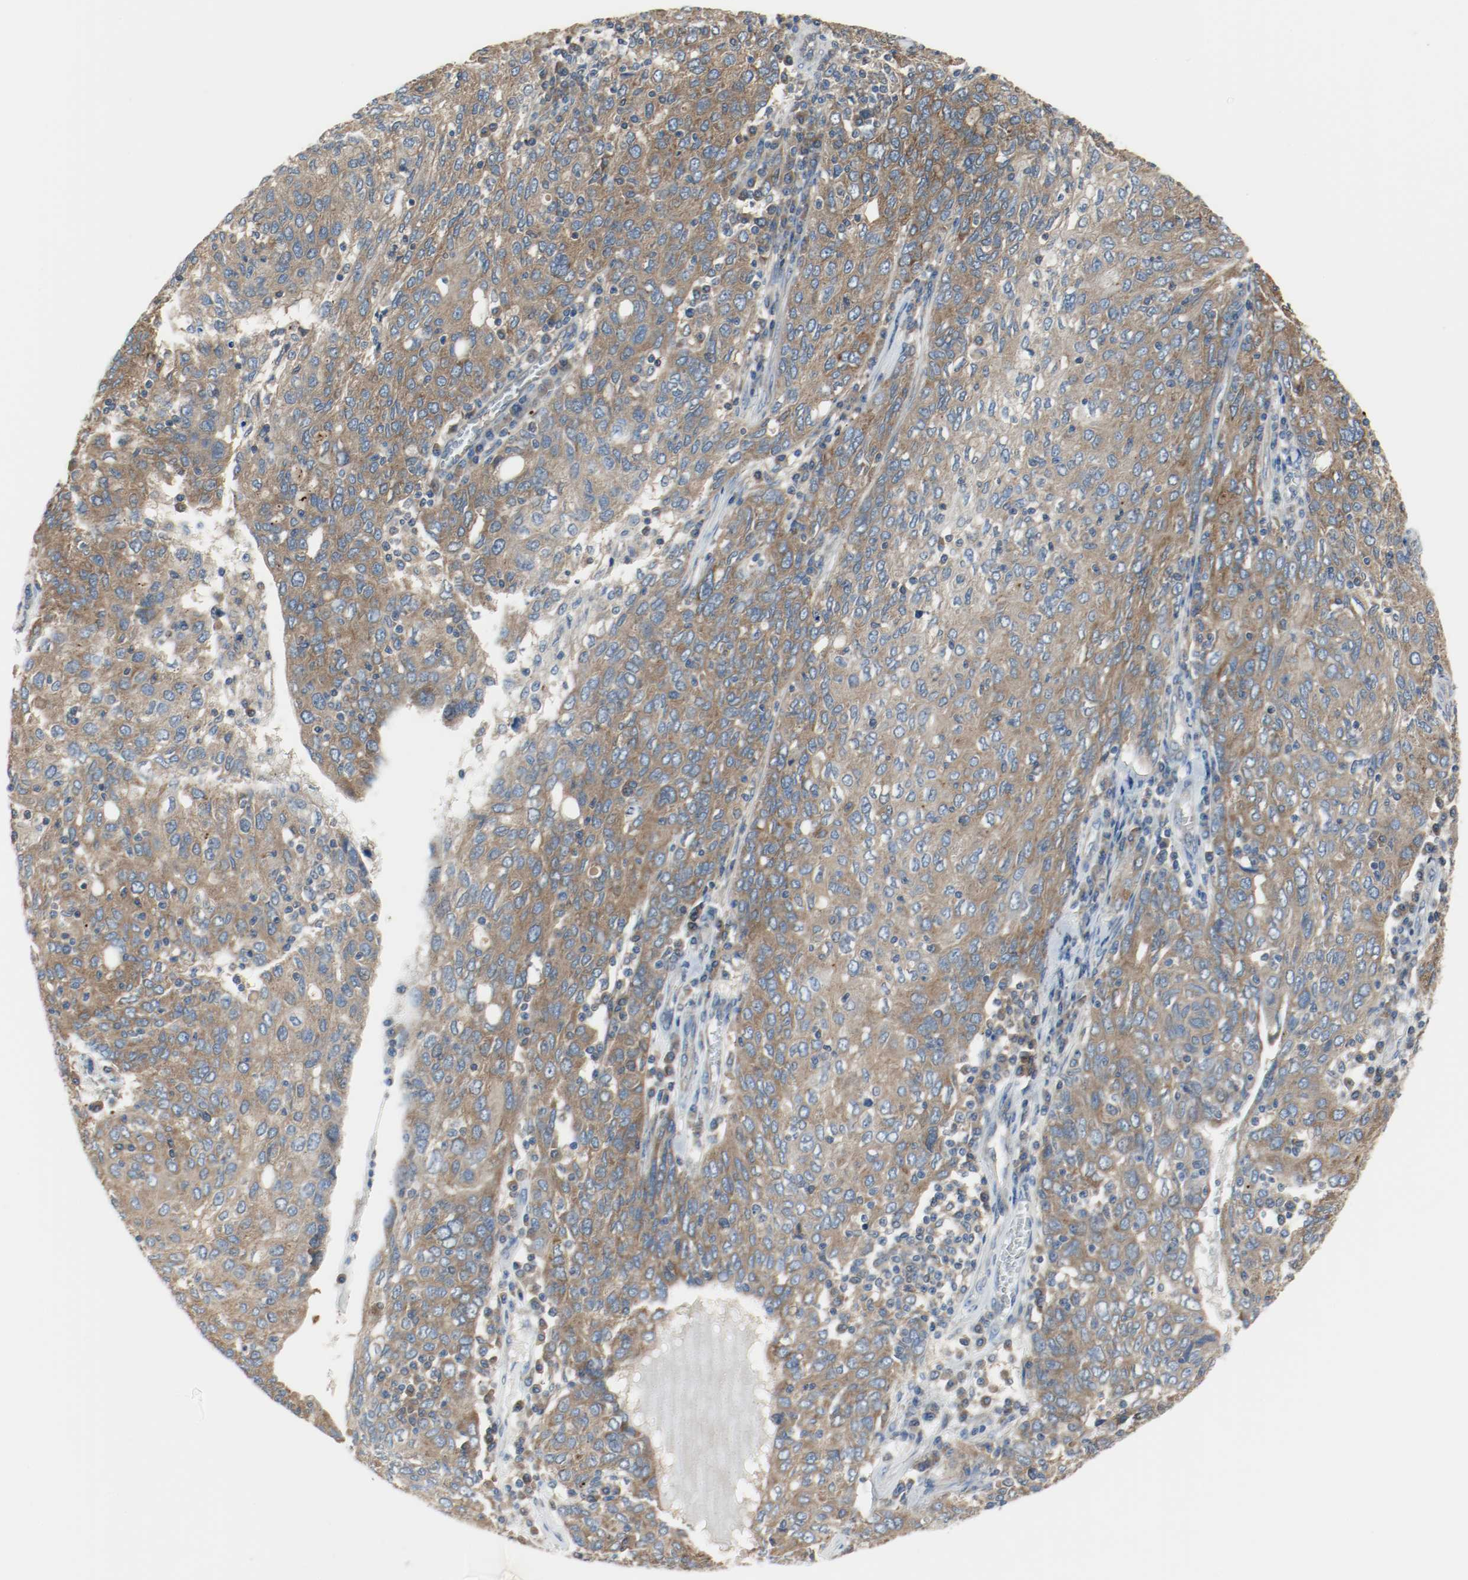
{"staining": {"intensity": "strong", "quantity": ">75%", "location": "cytoplasmic/membranous"}, "tissue": "ovarian cancer", "cell_type": "Tumor cells", "image_type": "cancer", "snomed": [{"axis": "morphology", "description": "Carcinoma, endometroid"}, {"axis": "topography", "description": "Ovary"}], "caption": "A high-resolution micrograph shows immunohistochemistry staining of ovarian endometroid carcinoma, which reveals strong cytoplasmic/membranous staining in about >75% of tumor cells.", "gene": "HGS", "patient": {"sex": "female", "age": 50}}